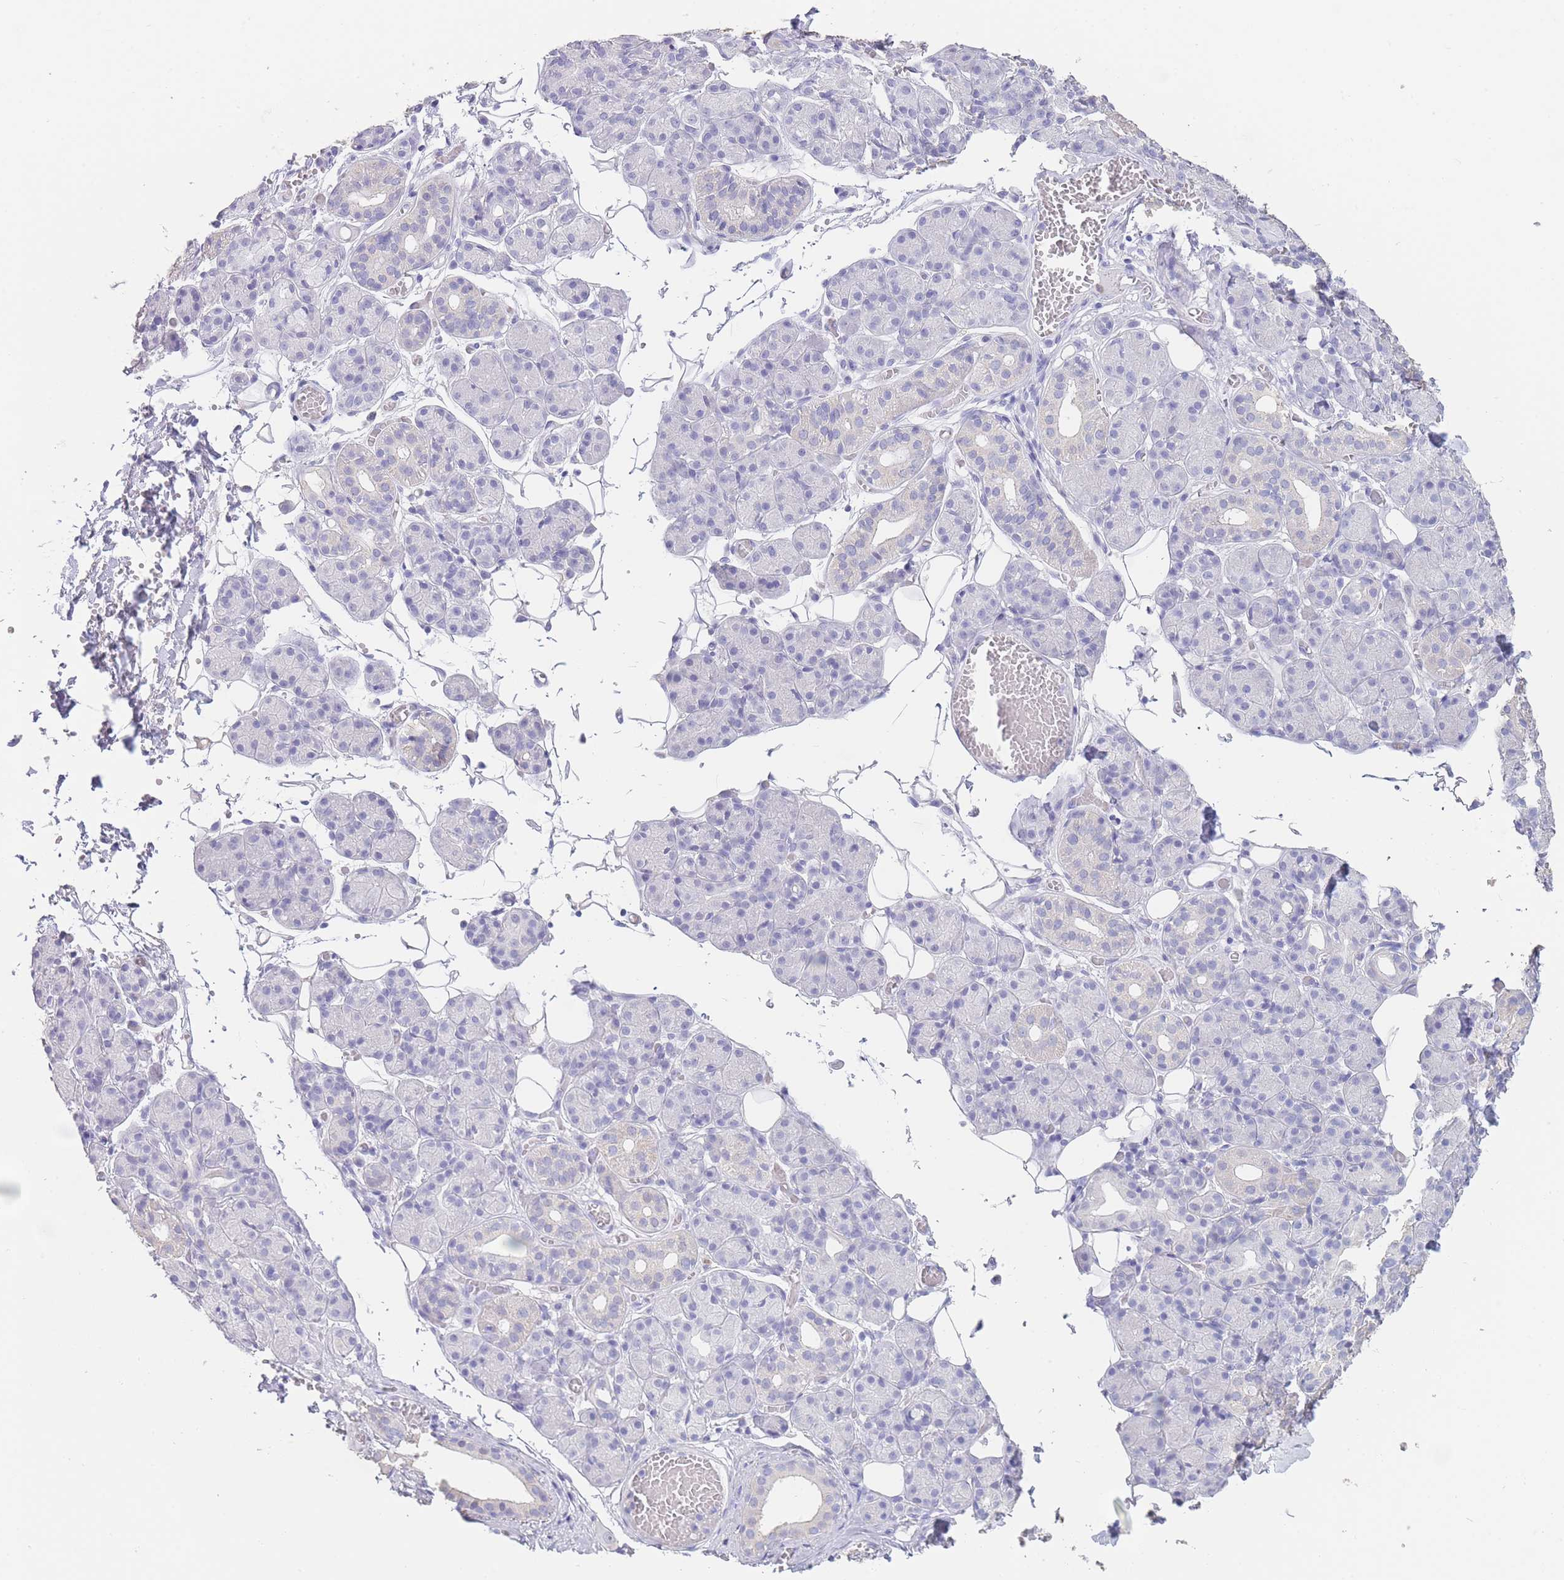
{"staining": {"intensity": "negative", "quantity": "none", "location": "none"}, "tissue": "salivary gland", "cell_type": "Glandular cells", "image_type": "normal", "snomed": [{"axis": "morphology", "description": "Normal tissue, NOS"}, {"axis": "topography", "description": "Salivary gland"}], "caption": "Immunohistochemistry (IHC) photomicrograph of normal salivary gland: human salivary gland stained with DAB (3,3'-diaminobenzidine) exhibits no significant protein staining in glandular cells. The staining is performed using DAB brown chromogen with nuclei counter-stained in using hematoxylin.", "gene": "CD37", "patient": {"sex": "male", "age": 63}}